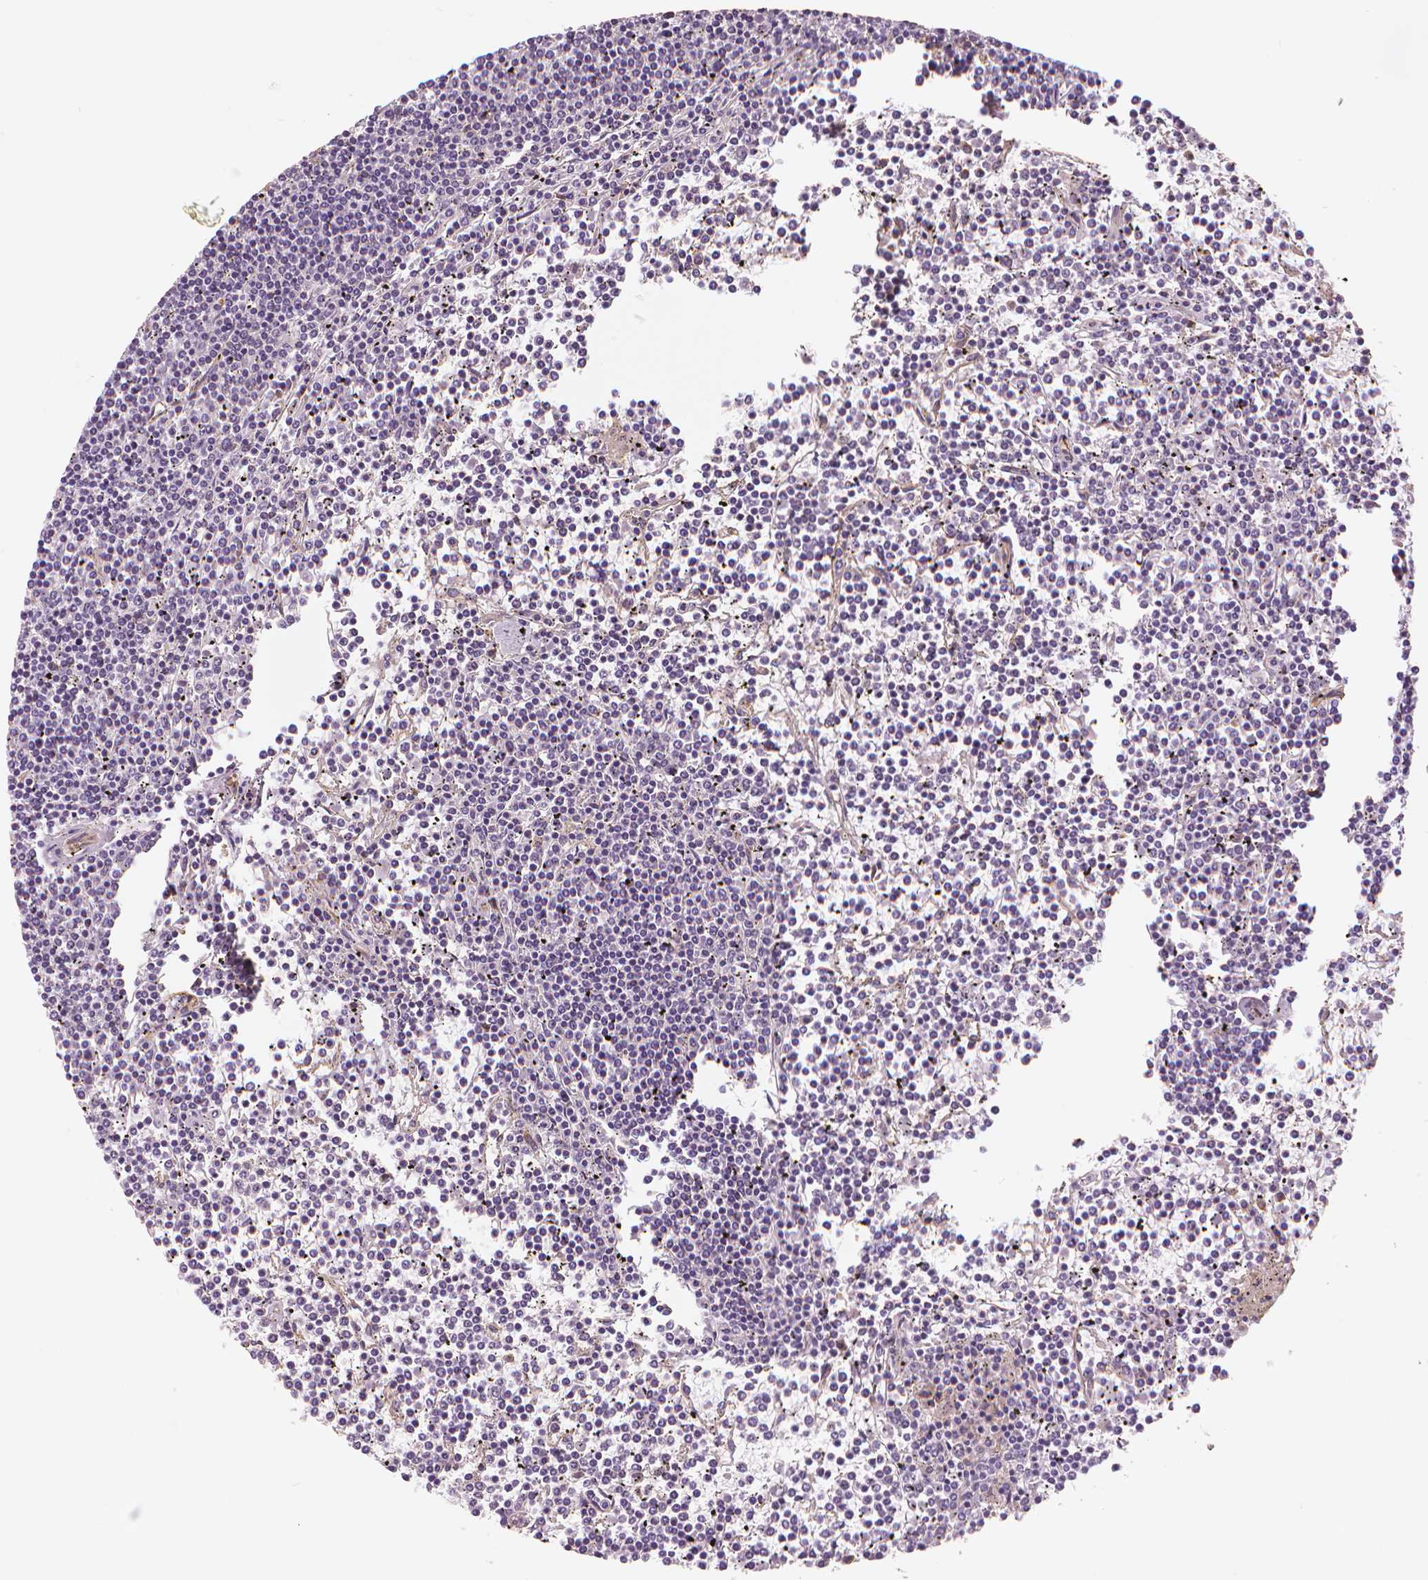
{"staining": {"intensity": "negative", "quantity": "none", "location": "none"}, "tissue": "lymphoma", "cell_type": "Tumor cells", "image_type": "cancer", "snomed": [{"axis": "morphology", "description": "Malignant lymphoma, non-Hodgkin's type, Low grade"}, {"axis": "topography", "description": "Spleen"}], "caption": "An immunohistochemistry (IHC) histopathology image of low-grade malignant lymphoma, non-Hodgkin's type is shown. There is no staining in tumor cells of low-grade malignant lymphoma, non-Hodgkin's type.", "gene": "MKI67", "patient": {"sex": "female", "age": 19}}